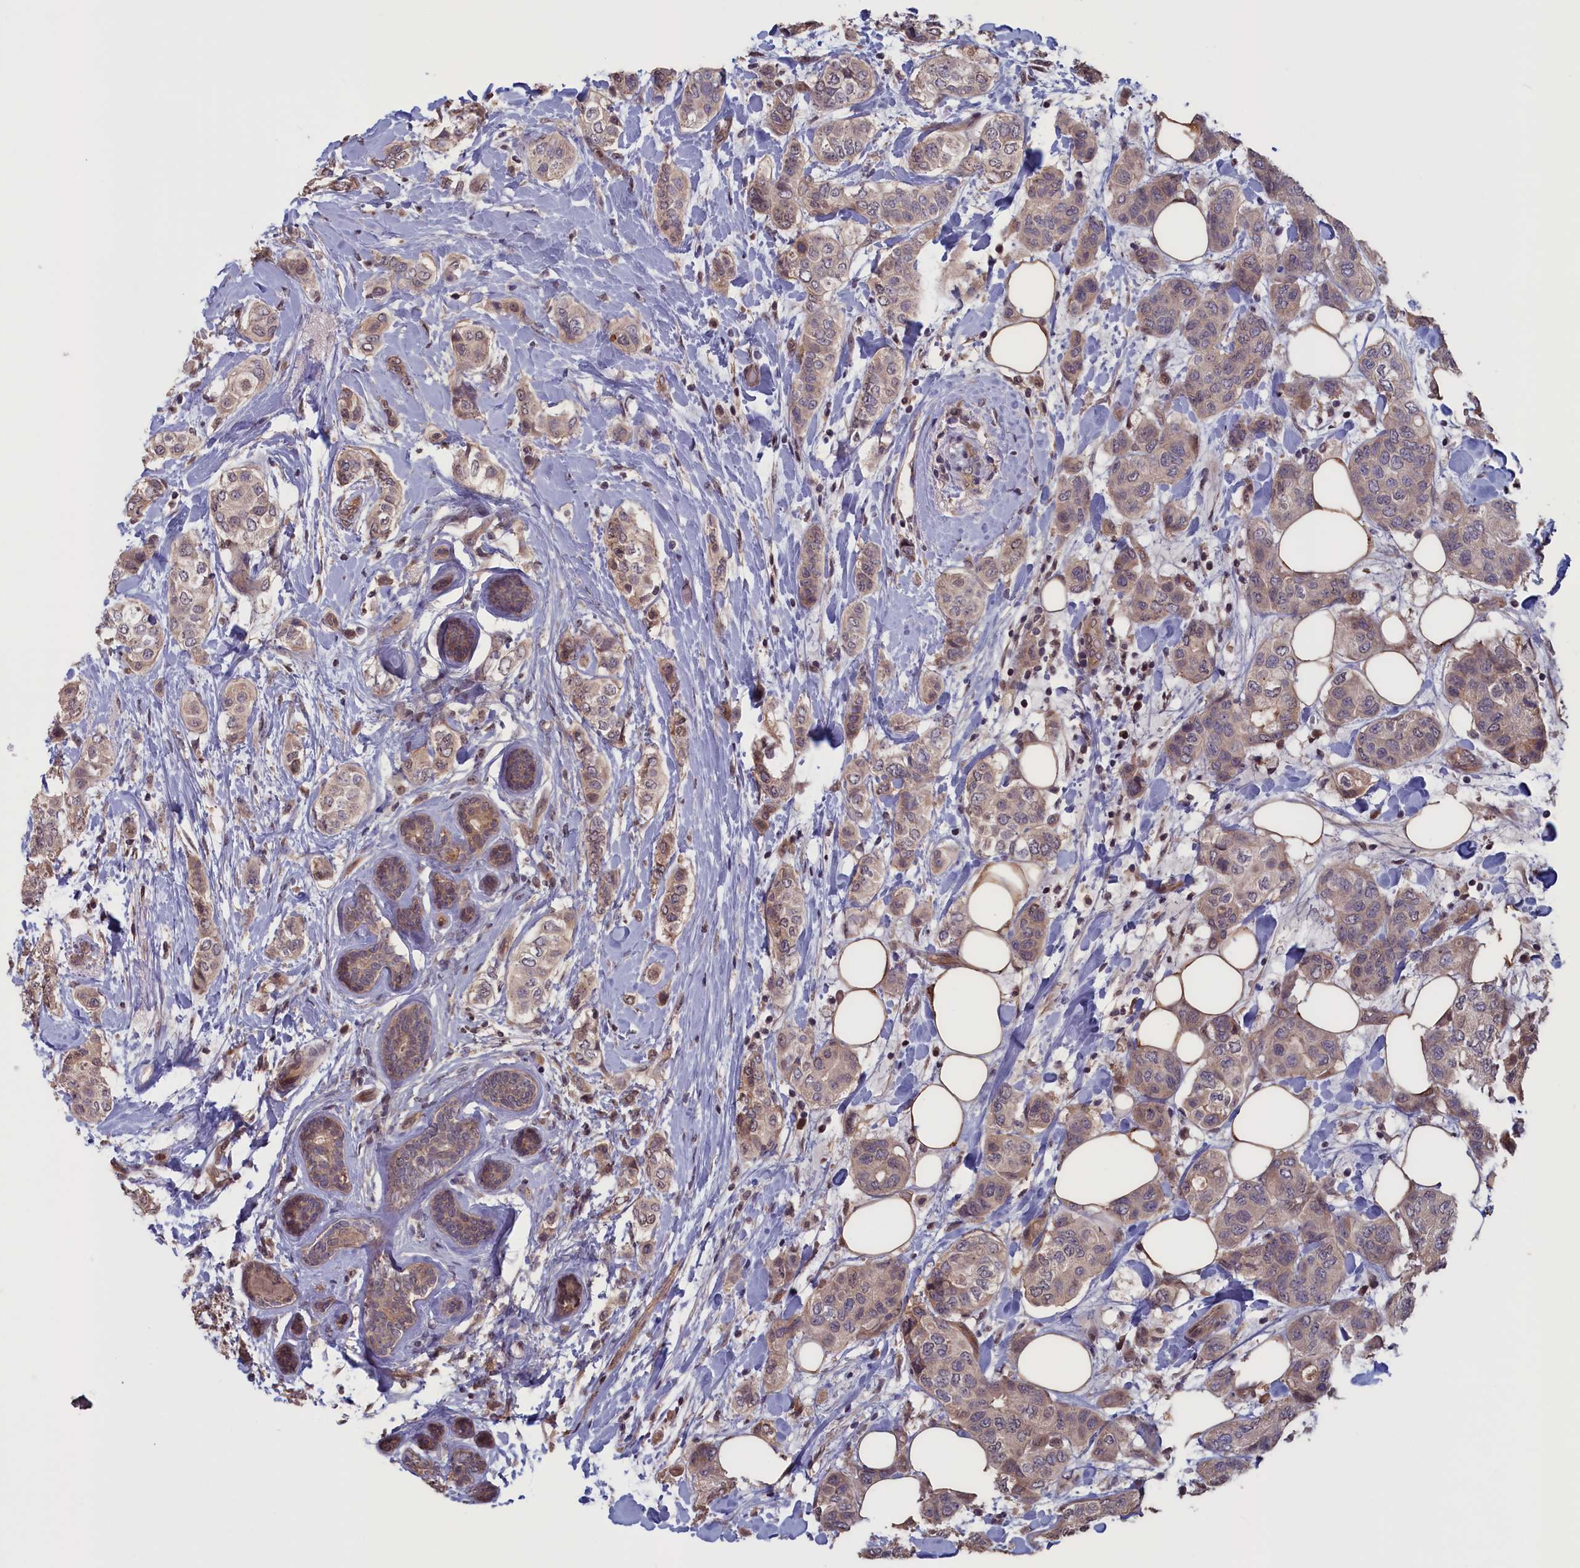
{"staining": {"intensity": "weak", "quantity": "<25%", "location": "cytoplasmic/membranous"}, "tissue": "breast cancer", "cell_type": "Tumor cells", "image_type": "cancer", "snomed": [{"axis": "morphology", "description": "Lobular carcinoma"}, {"axis": "topography", "description": "Breast"}], "caption": "An immunohistochemistry micrograph of breast lobular carcinoma is shown. There is no staining in tumor cells of breast lobular carcinoma.", "gene": "PLP2", "patient": {"sex": "female", "age": 51}}